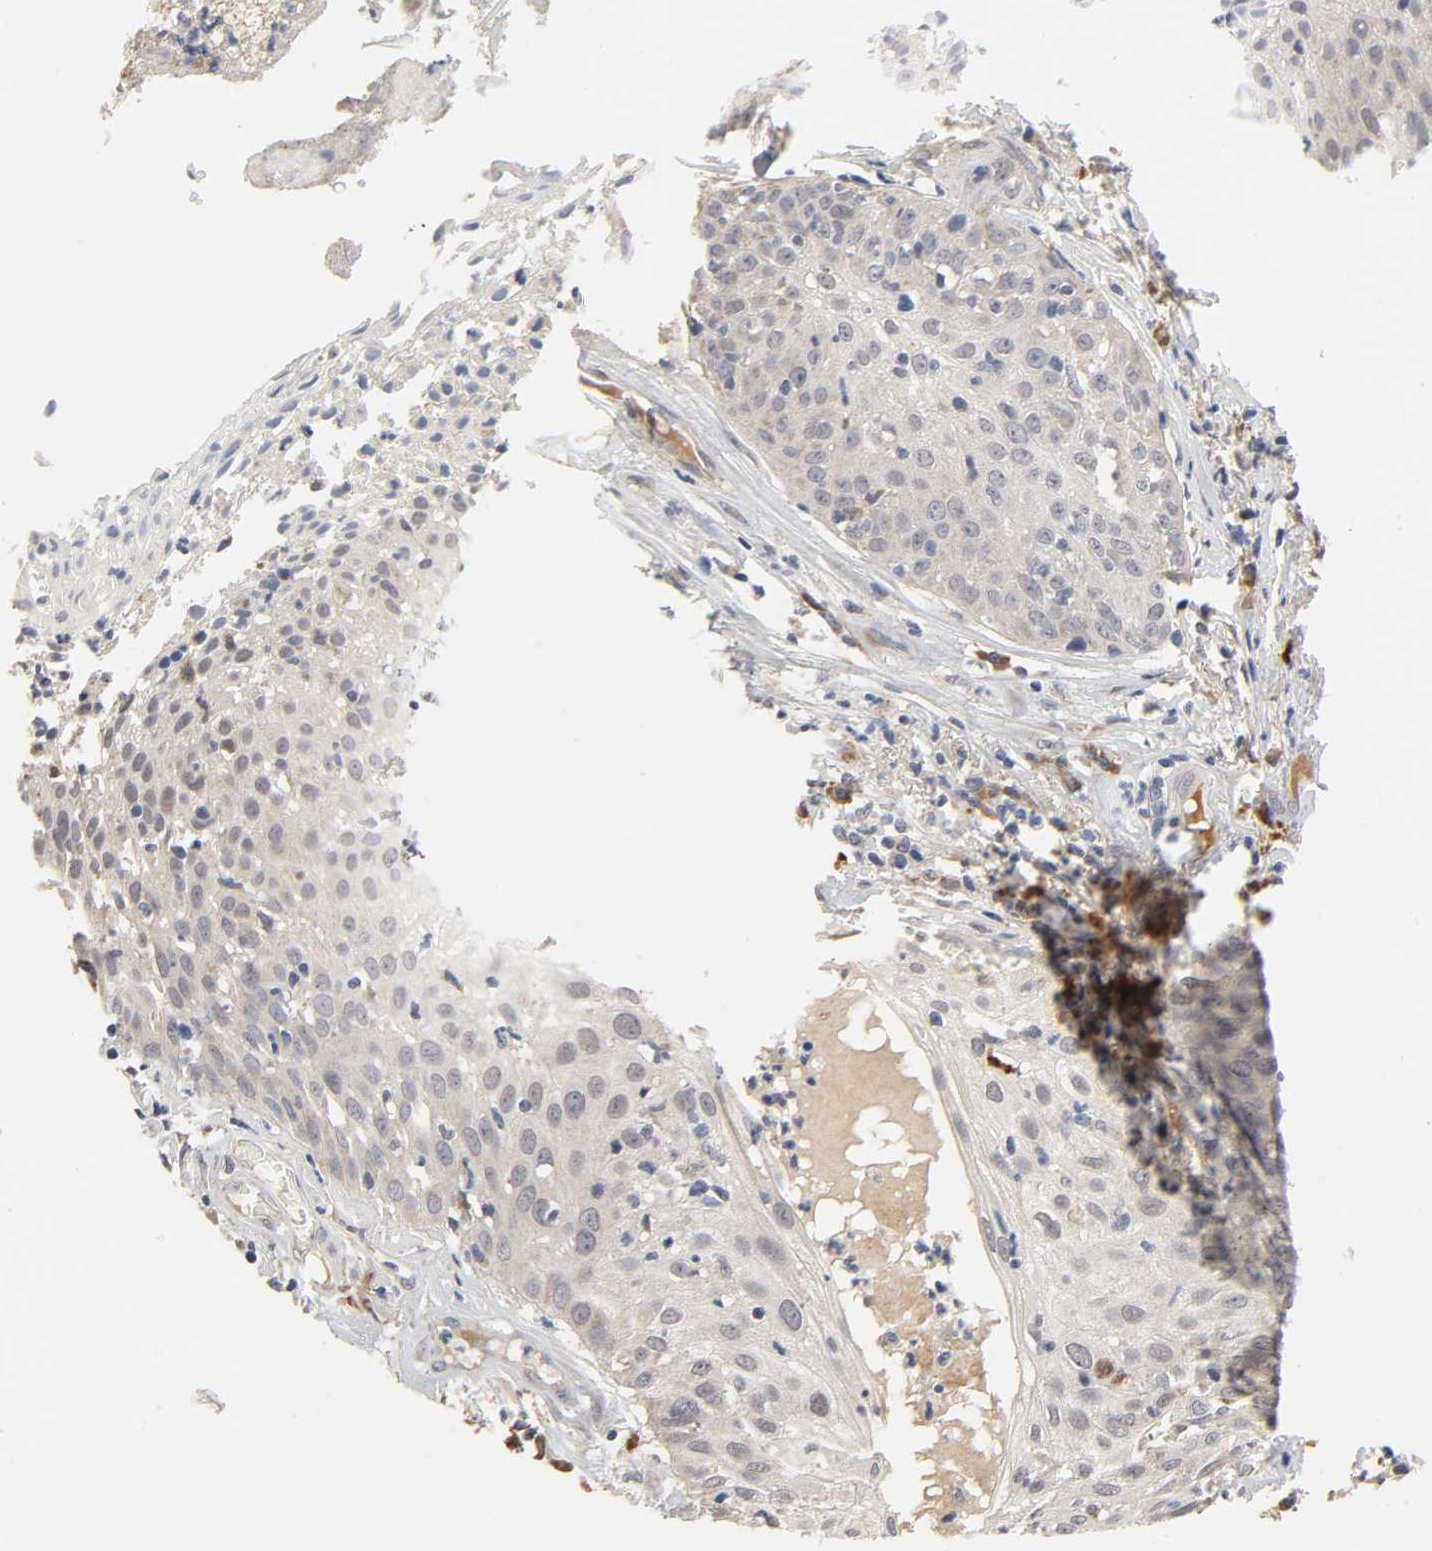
{"staining": {"intensity": "weak", "quantity": "<25%", "location": "cytoplasmic/membranous"}, "tissue": "skin cancer", "cell_type": "Tumor cells", "image_type": "cancer", "snomed": [{"axis": "morphology", "description": "Squamous cell carcinoma, NOS"}, {"axis": "topography", "description": "Skin"}], "caption": "This photomicrograph is of squamous cell carcinoma (skin) stained with immunohistochemistry (IHC) to label a protein in brown with the nuclei are counter-stained blue. There is no expression in tumor cells. (IHC, brightfield microscopy, high magnification).", "gene": "GSTZ1", "patient": {"sex": "male", "age": 65}}